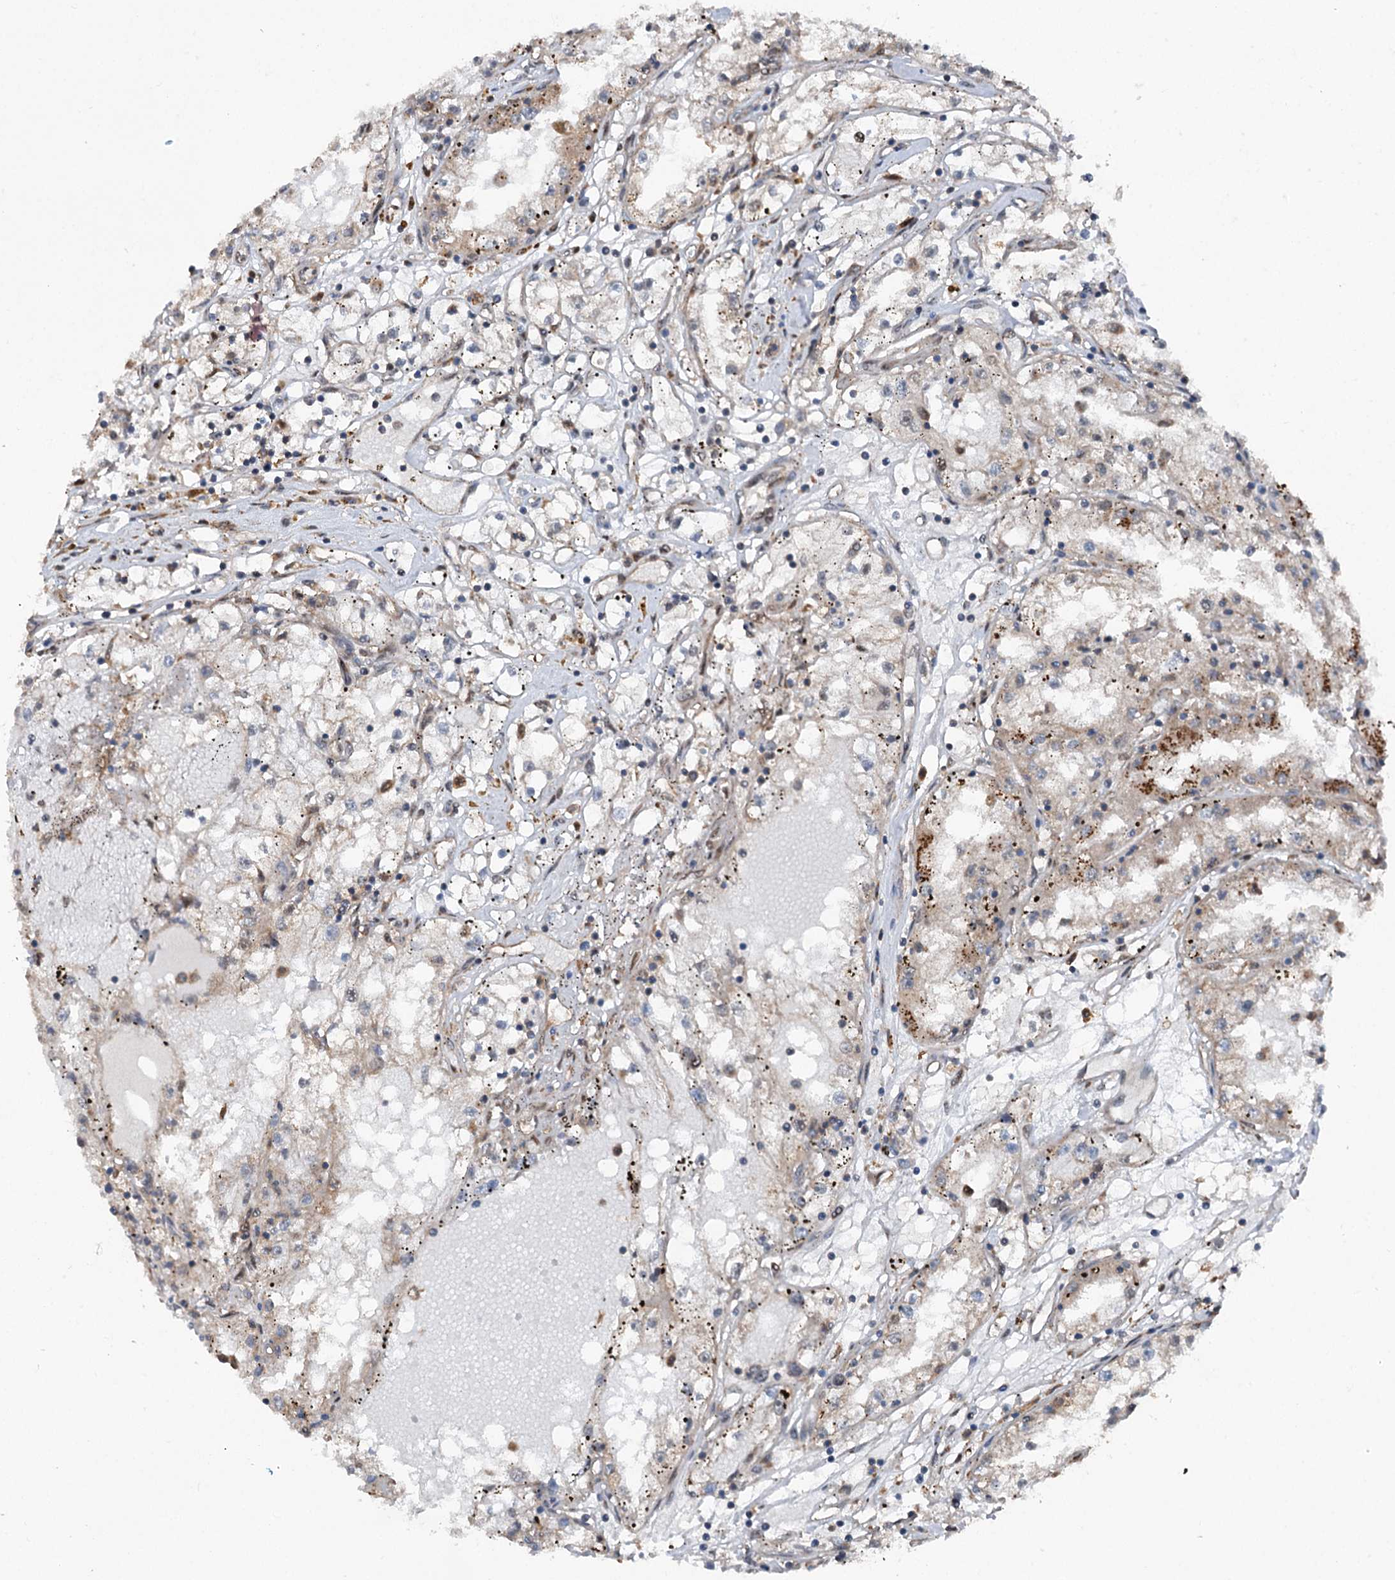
{"staining": {"intensity": "weak", "quantity": "25%-75%", "location": "cytoplasmic/membranous"}, "tissue": "renal cancer", "cell_type": "Tumor cells", "image_type": "cancer", "snomed": [{"axis": "morphology", "description": "Adenocarcinoma, NOS"}, {"axis": "topography", "description": "Kidney"}], "caption": "Tumor cells exhibit low levels of weak cytoplasmic/membranous positivity in about 25%-75% of cells in human adenocarcinoma (renal).", "gene": "PSMD13", "patient": {"sex": "male", "age": 56}}